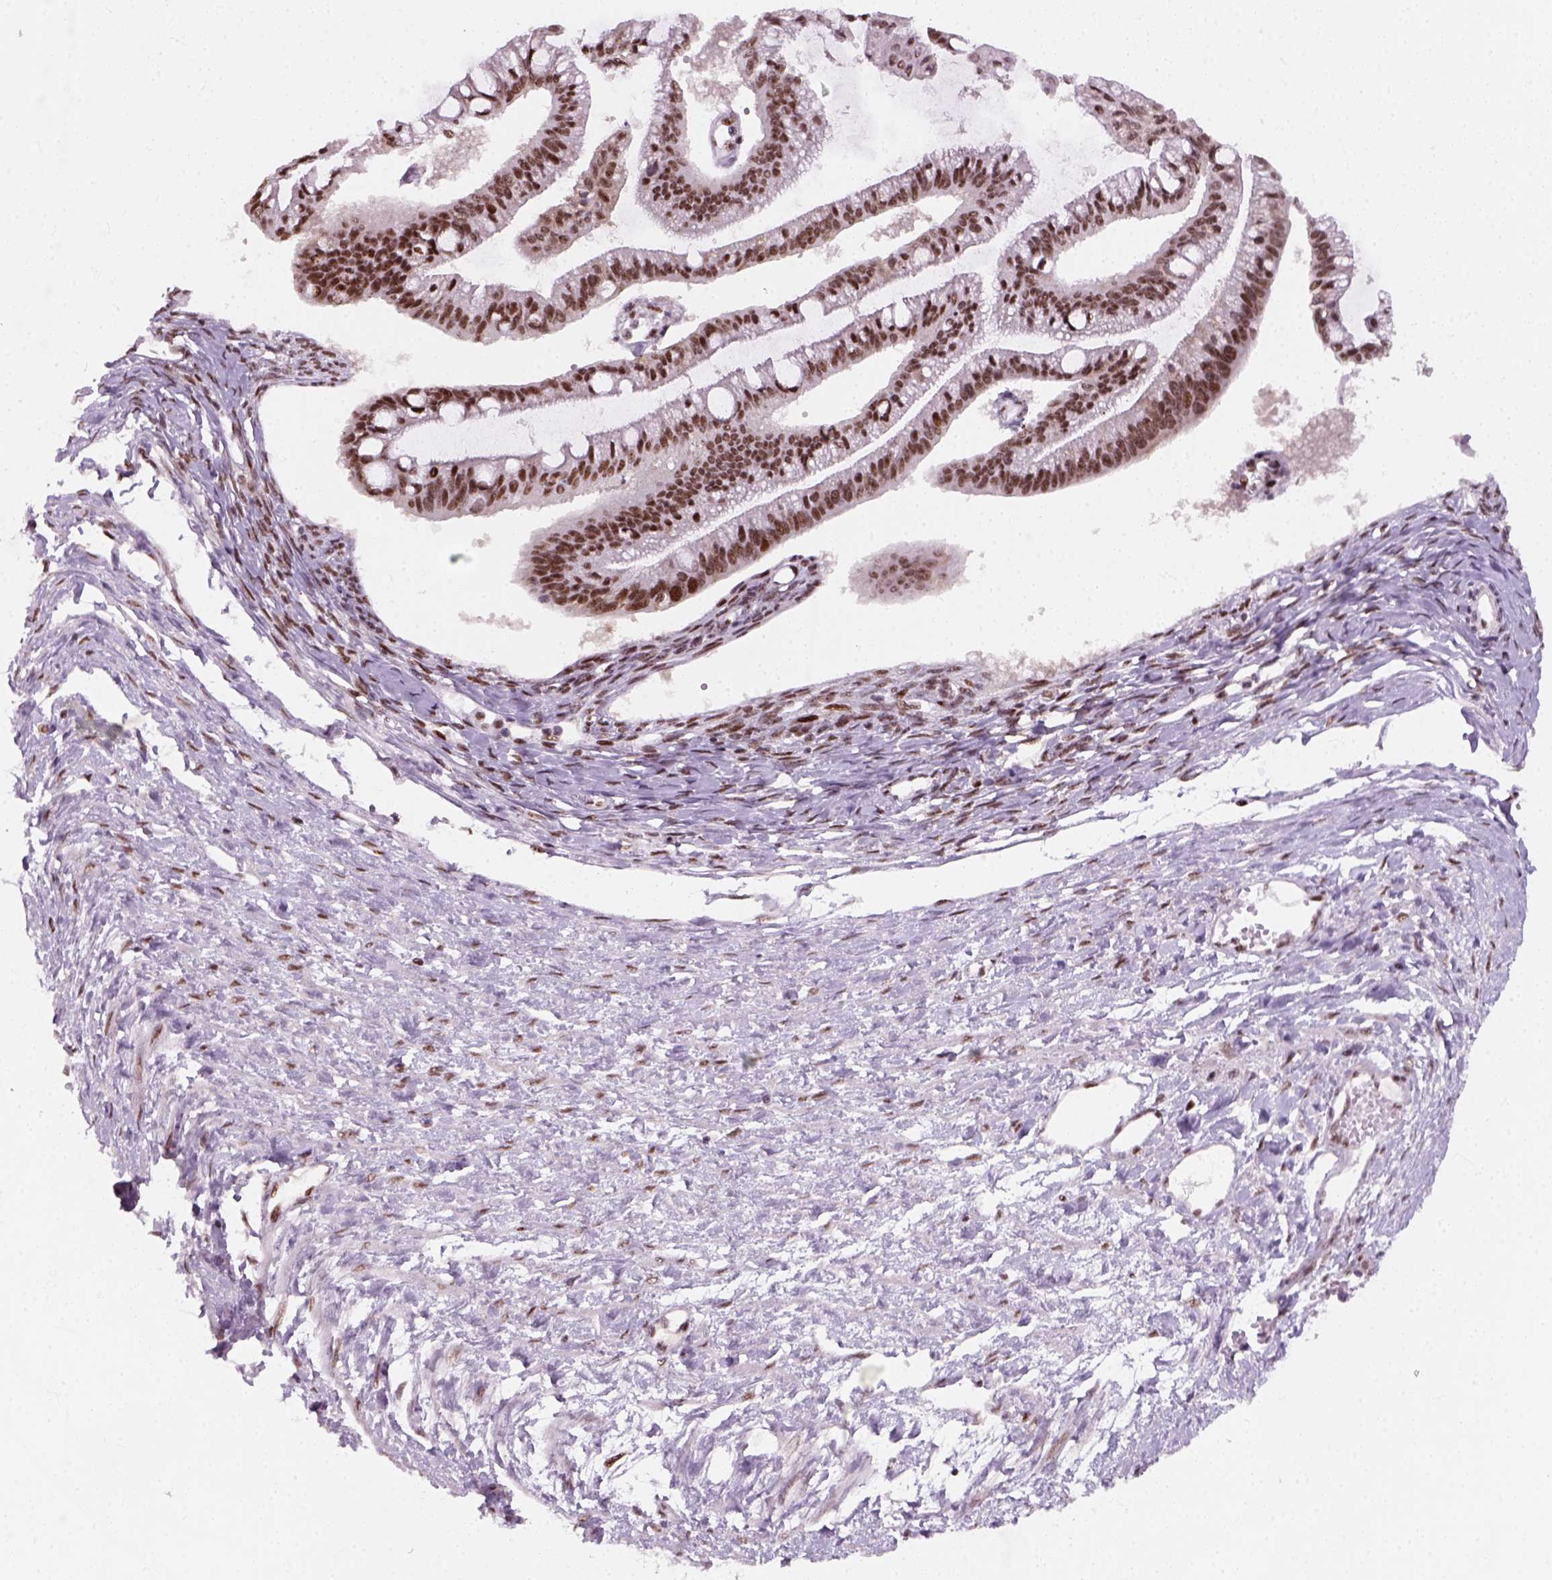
{"staining": {"intensity": "moderate", "quantity": ">75%", "location": "nuclear"}, "tissue": "ovarian cancer", "cell_type": "Tumor cells", "image_type": "cancer", "snomed": [{"axis": "morphology", "description": "Cystadenocarcinoma, mucinous, NOS"}, {"axis": "topography", "description": "Ovary"}], "caption": "Protein staining of mucinous cystadenocarcinoma (ovarian) tissue reveals moderate nuclear expression in approximately >75% of tumor cells. The protein is shown in brown color, while the nuclei are stained blue.", "gene": "GTF2F1", "patient": {"sex": "female", "age": 73}}